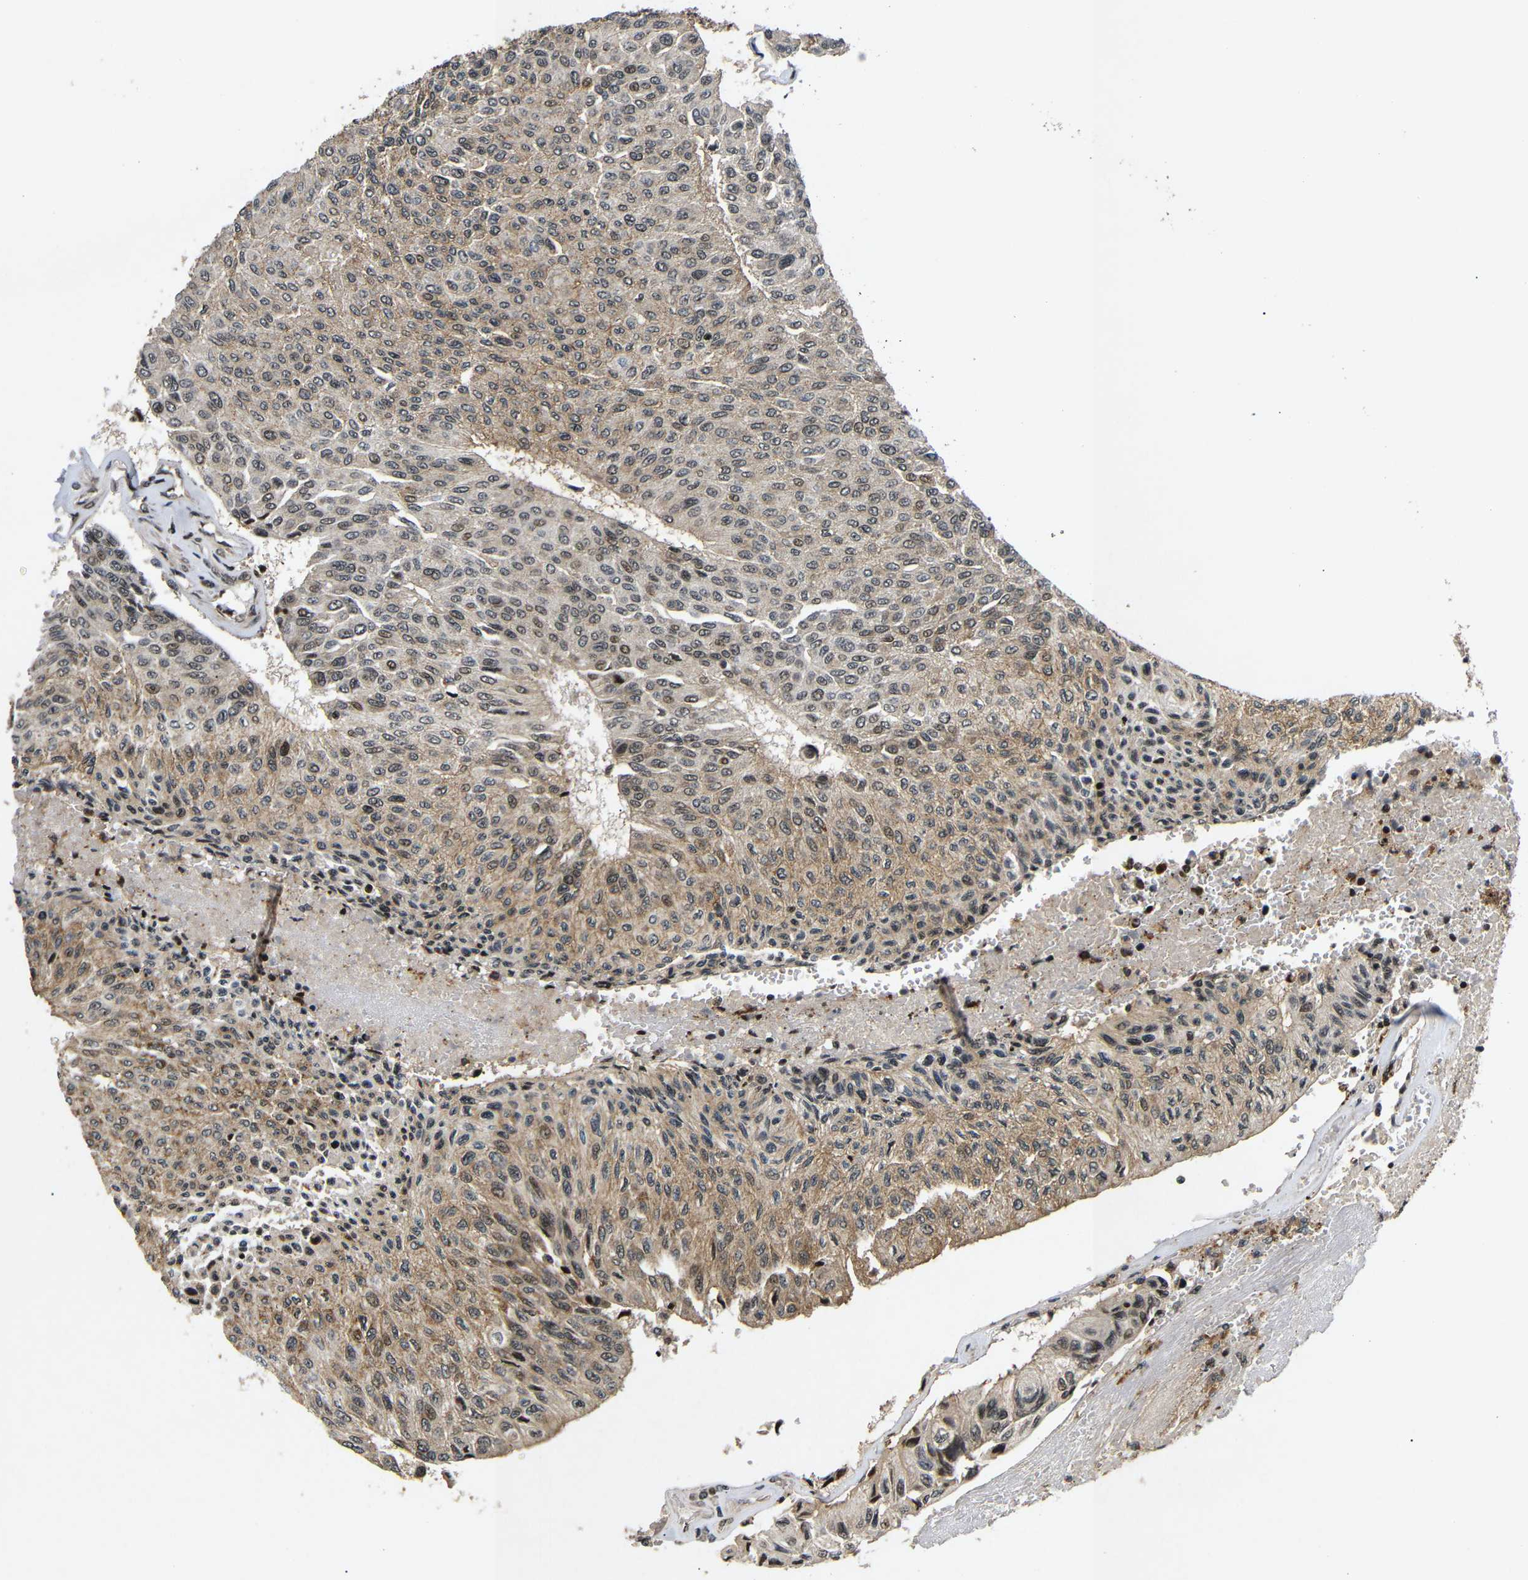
{"staining": {"intensity": "strong", "quantity": ">75%", "location": "cytoplasmic/membranous,nuclear"}, "tissue": "urothelial cancer", "cell_type": "Tumor cells", "image_type": "cancer", "snomed": [{"axis": "morphology", "description": "Urothelial carcinoma, High grade"}, {"axis": "topography", "description": "Urinary bladder"}], "caption": "Immunohistochemistry (IHC) of urothelial cancer shows high levels of strong cytoplasmic/membranous and nuclear positivity in about >75% of tumor cells.", "gene": "KIF23", "patient": {"sex": "male", "age": 66}}